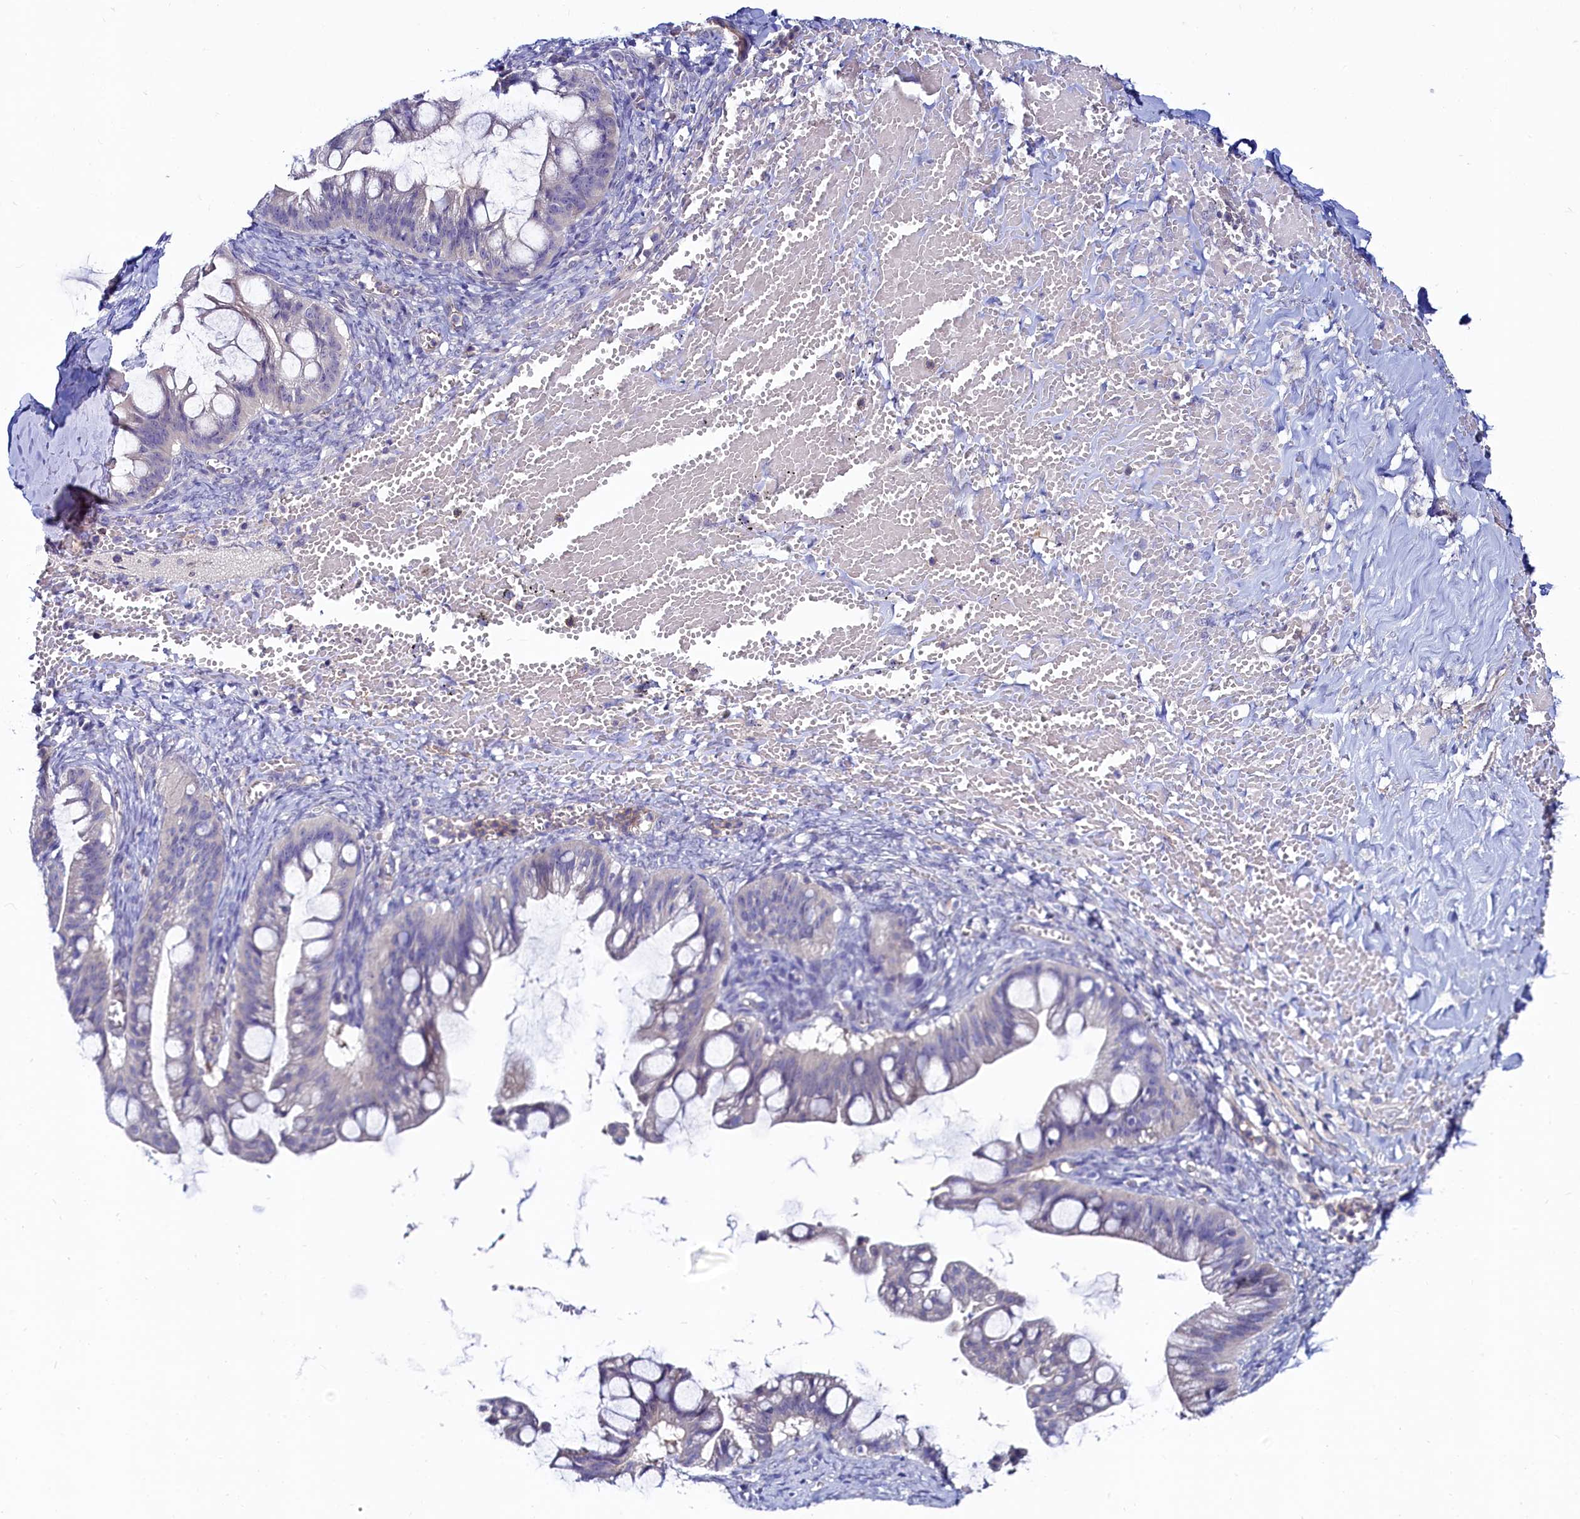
{"staining": {"intensity": "negative", "quantity": "none", "location": "none"}, "tissue": "ovarian cancer", "cell_type": "Tumor cells", "image_type": "cancer", "snomed": [{"axis": "morphology", "description": "Cystadenocarcinoma, mucinous, NOS"}, {"axis": "topography", "description": "Ovary"}], "caption": "Histopathology image shows no significant protein expression in tumor cells of mucinous cystadenocarcinoma (ovarian). (Stains: DAB (3,3'-diaminobenzidine) IHC with hematoxylin counter stain, Microscopy: brightfield microscopy at high magnification).", "gene": "ASTE1", "patient": {"sex": "female", "age": 73}}